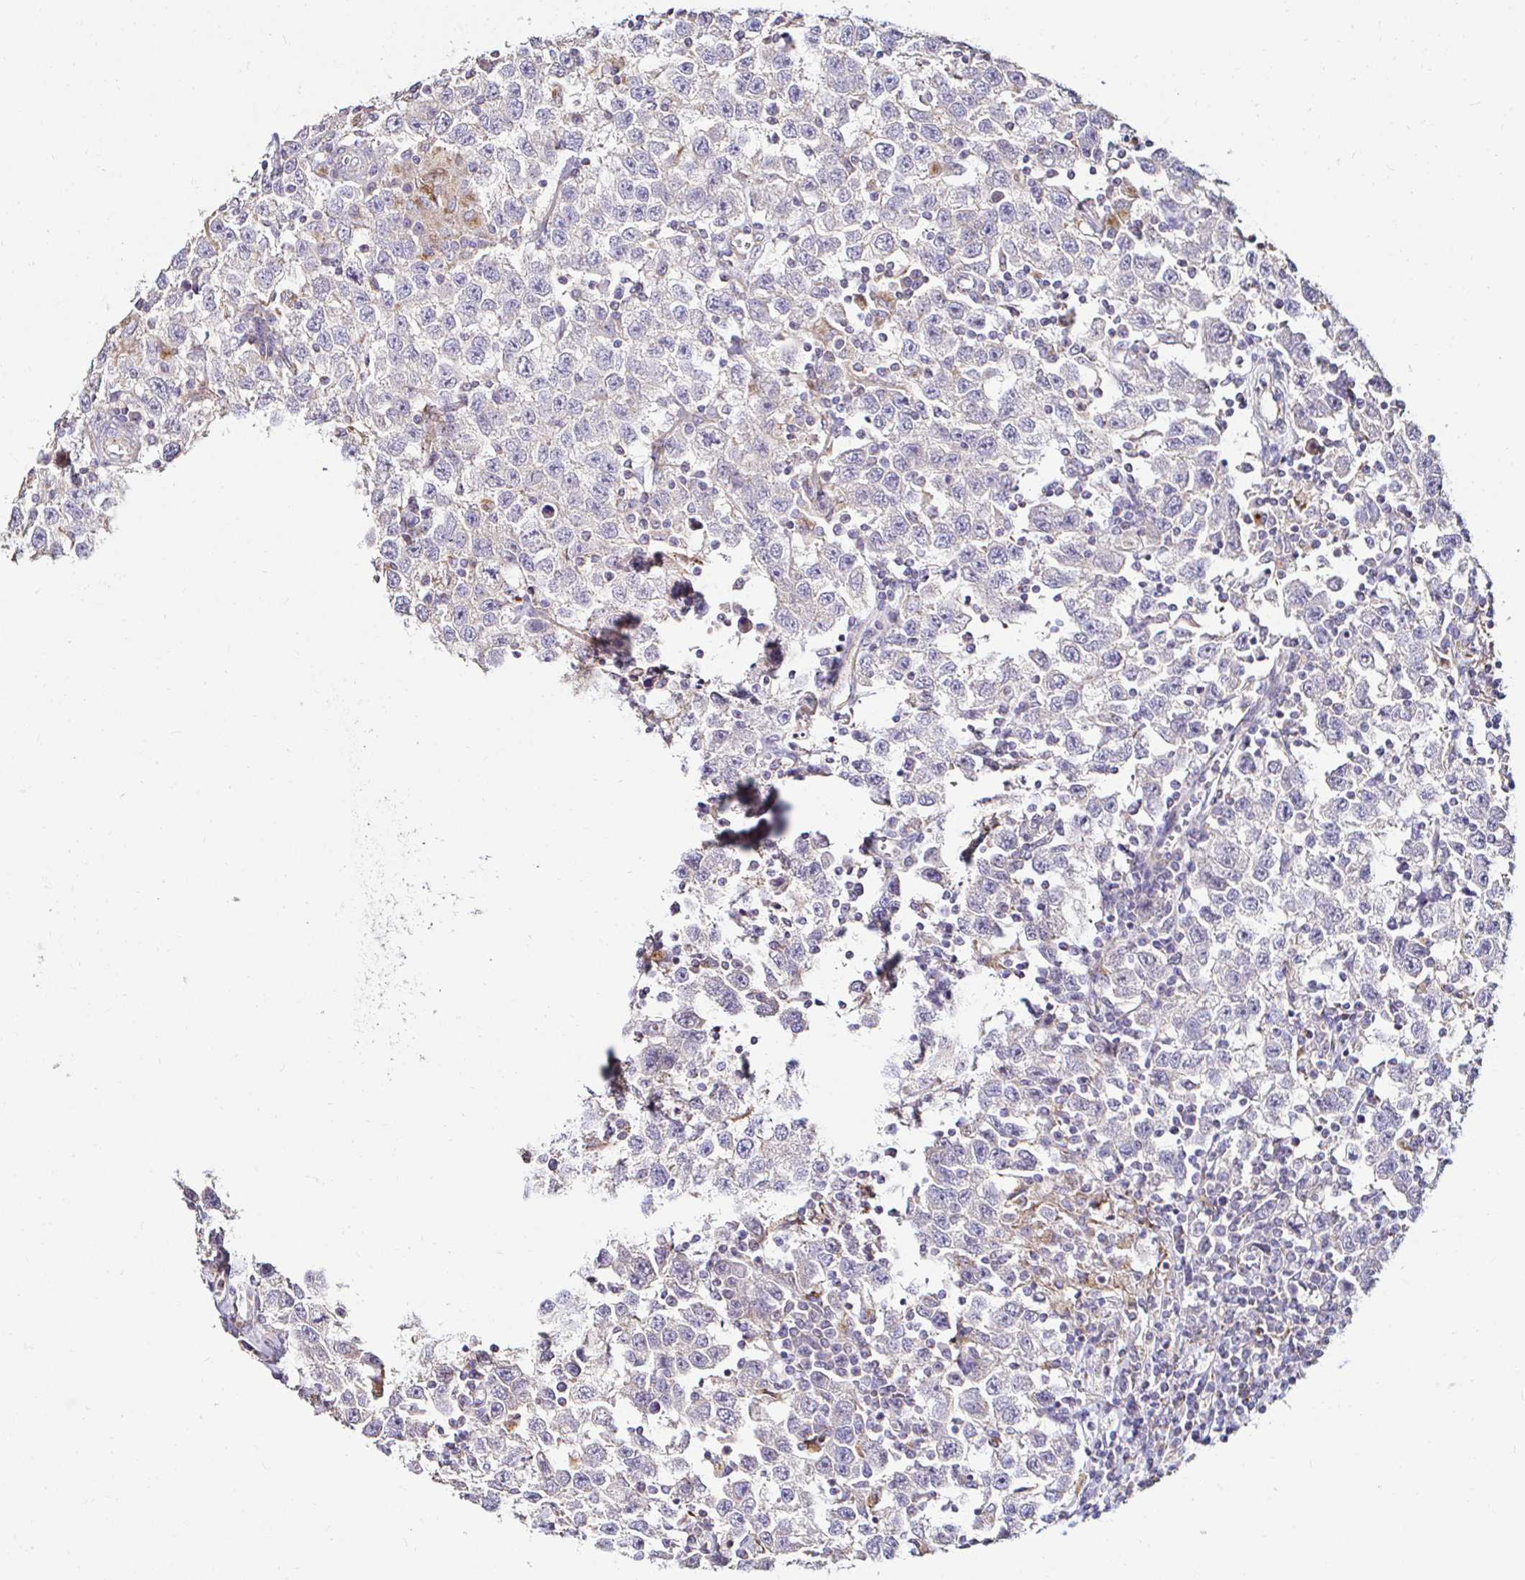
{"staining": {"intensity": "negative", "quantity": "none", "location": "none"}, "tissue": "testis cancer", "cell_type": "Tumor cells", "image_type": "cancer", "snomed": [{"axis": "morphology", "description": "Seminoma, NOS"}, {"axis": "topography", "description": "Testis"}], "caption": "The image demonstrates no significant staining in tumor cells of testis seminoma.", "gene": "GALNS", "patient": {"sex": "male", "age": 41}}